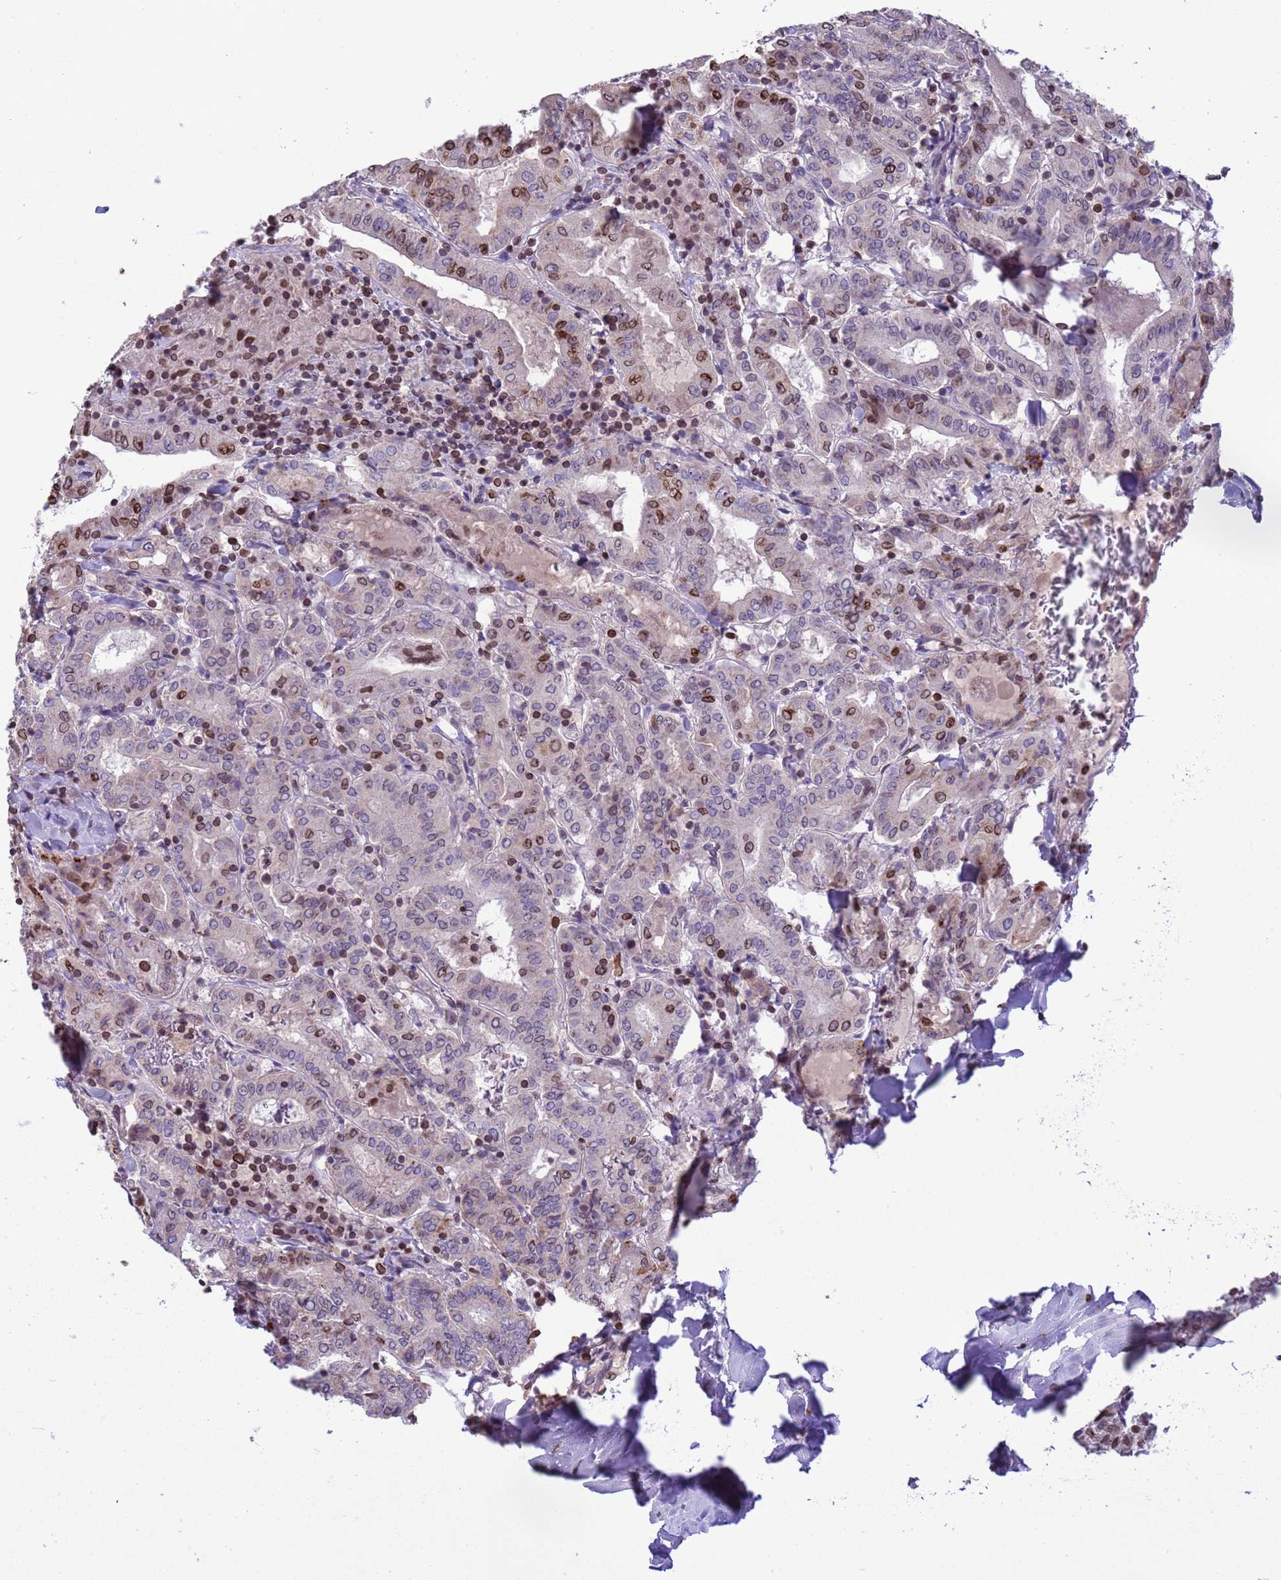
{"staining": {"intensity": "moderate", "quantity": "<25%", "location": "cytoplasmic/membranous,nuclear"}, "tissue": "thyroid cancer", "cell_type": "Tumor cells", "image_type": "cancer", "snomed": [{"axis": "morphology", "description": "Papillary adenocarcinoma, NOS"}, {"axis": "topography", "description": "Thyroid gland"}], "caption": "The photomicrograph displays a brown stain indicating the presence of a protein in the cytoplasmic/membranous and nuclear of tumor cells in thyroid cancer (papillary adenocarcinoma).", "gene": "DHX37", "patient": {"sex": "female", "age": 72}}